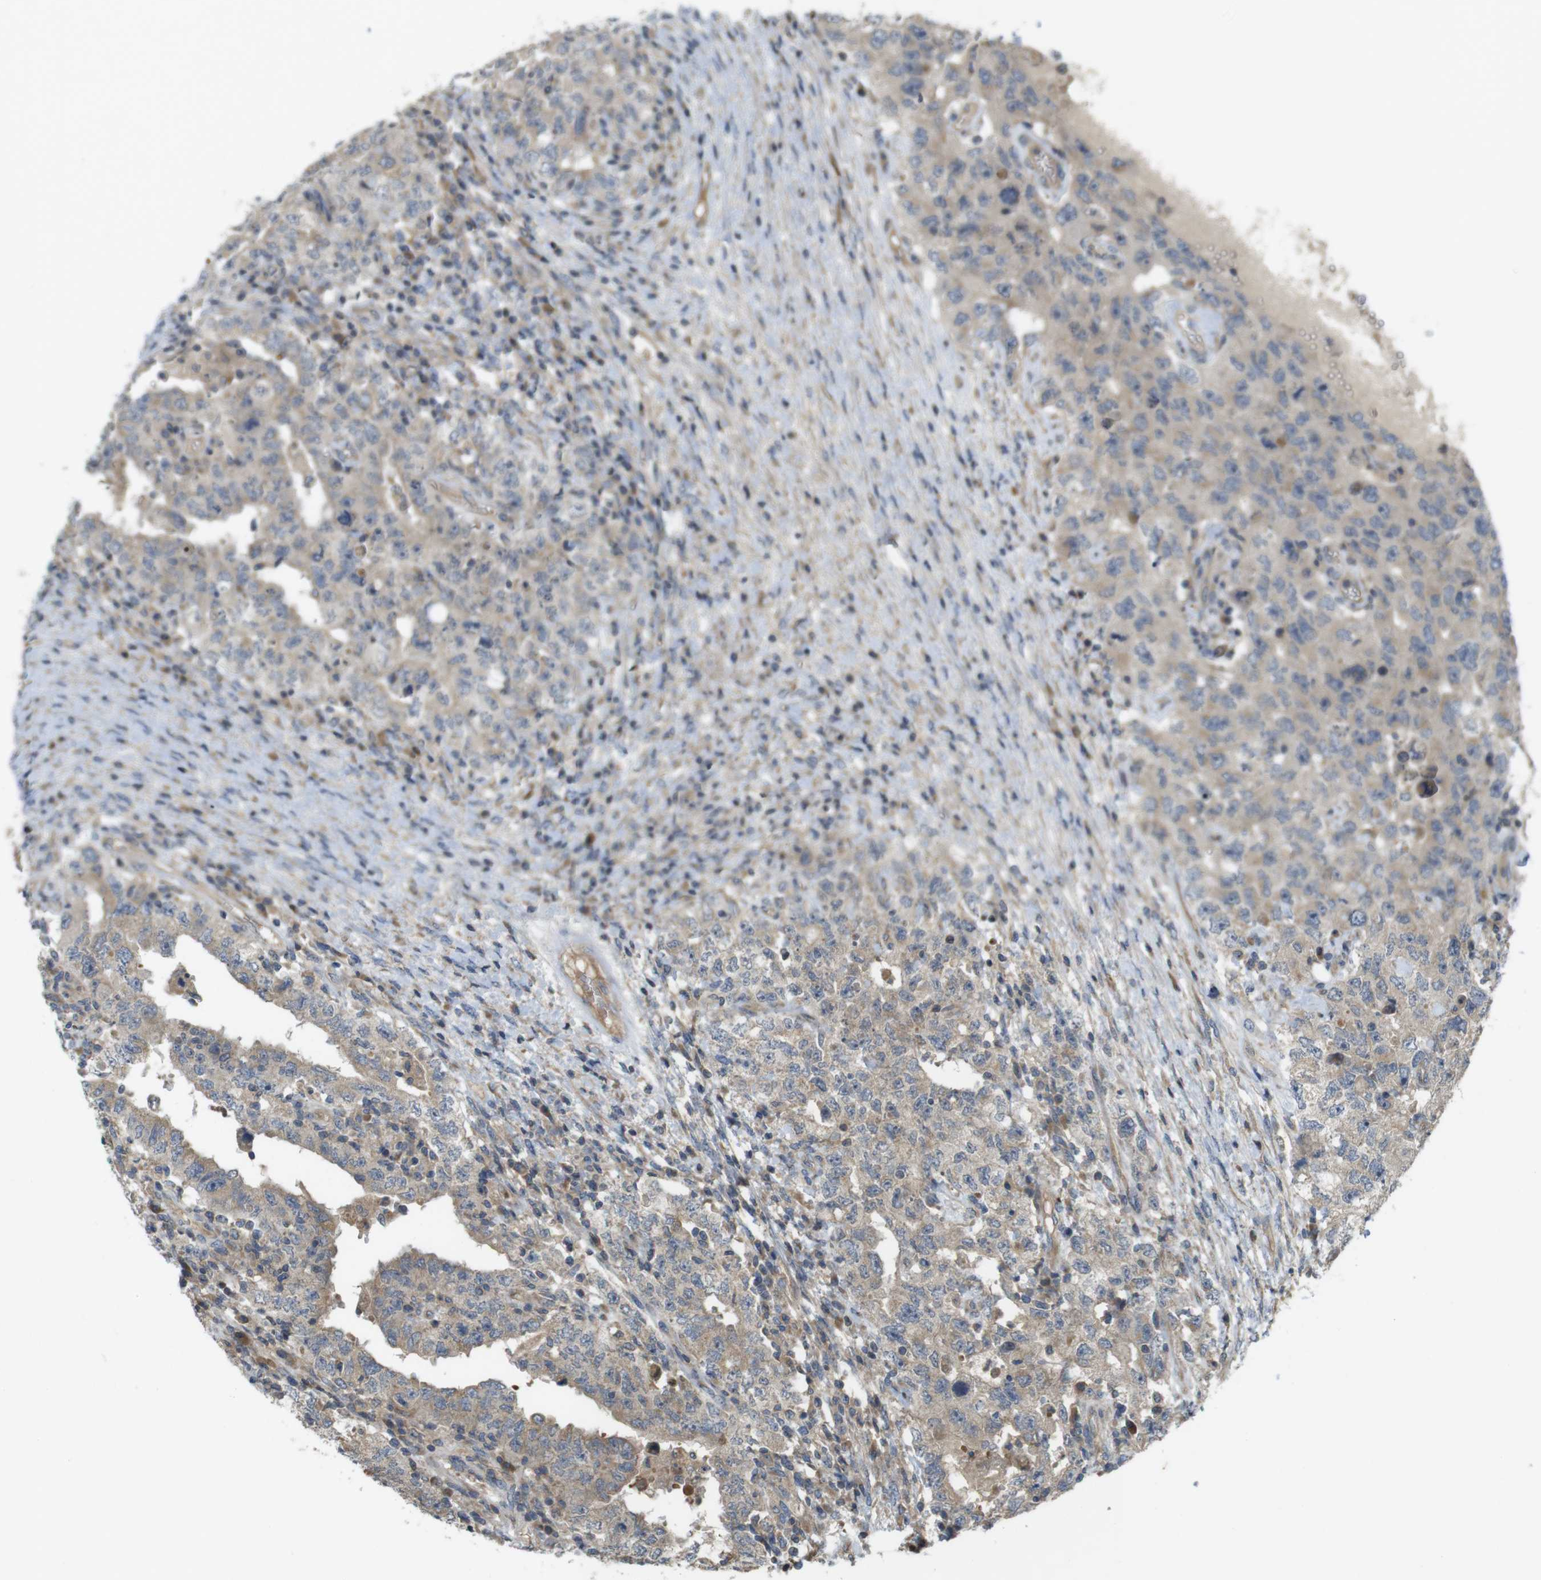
{"staining": {"intensity": "weak", "quantity": ">75%", "location": "cytoplasmic/membranous"}, "tissue": "testis cancer", "cell_type": "Tumor cells", "image_type": "cancer", "snomed": [{"axis": "morphology", "description": "Carcinoma, Embryonal, NOS"}, {"axis": "topography", "description": "Testis"}], "caption": "Testis embryonal carcinoma tissue demonstrates weak cytoplasmic/membranous staining in about >75% of tumor cells", "gene": "CLTC", "patient": {"sex": "male", "age": 26}}